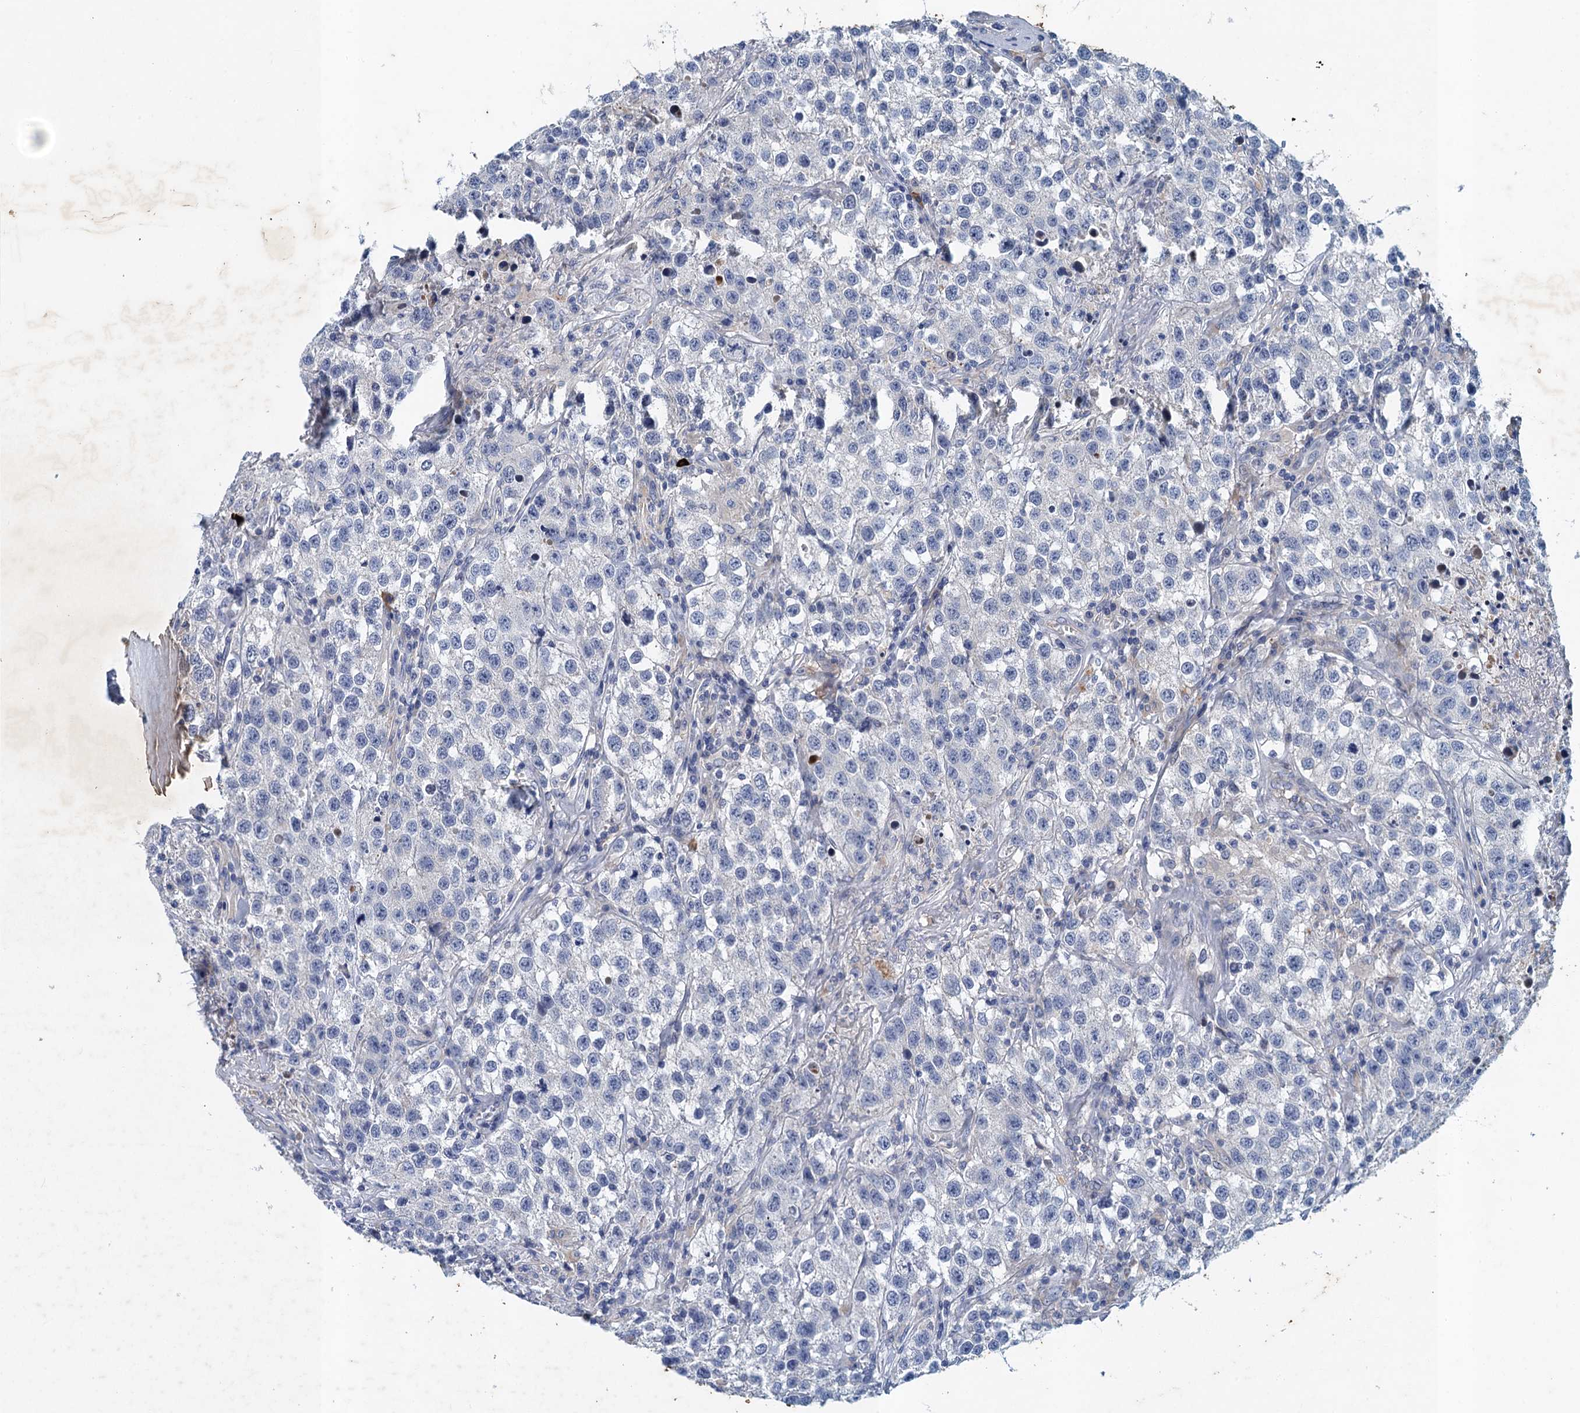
{"staining": {"intensity": "negative", "quantity": "none", "location": "none"}, "tissue": "testis cancer", "cell_type": "Tumor cells", "image_type": "cancer", "snomed": [{"axis": "morphology", "description": "Seminoma, NOS"}, {"axis": "morphology", "description": "Carcinoma, Embryonal, NOS"}, {"axis": "topography", "description": "Testis"}], "caption": "DAB immunohistochemical staining of testis cancer (embryonal carcinoma) demonstrates no significant staining in tumor cells. Brightfield microscopy of immunohistochemistry stained with DAB (brown) and hematoxylin (blue), captured at high magnification.", "gene": "TPCN1", "patient": {"sex": "male", "age": 43}}